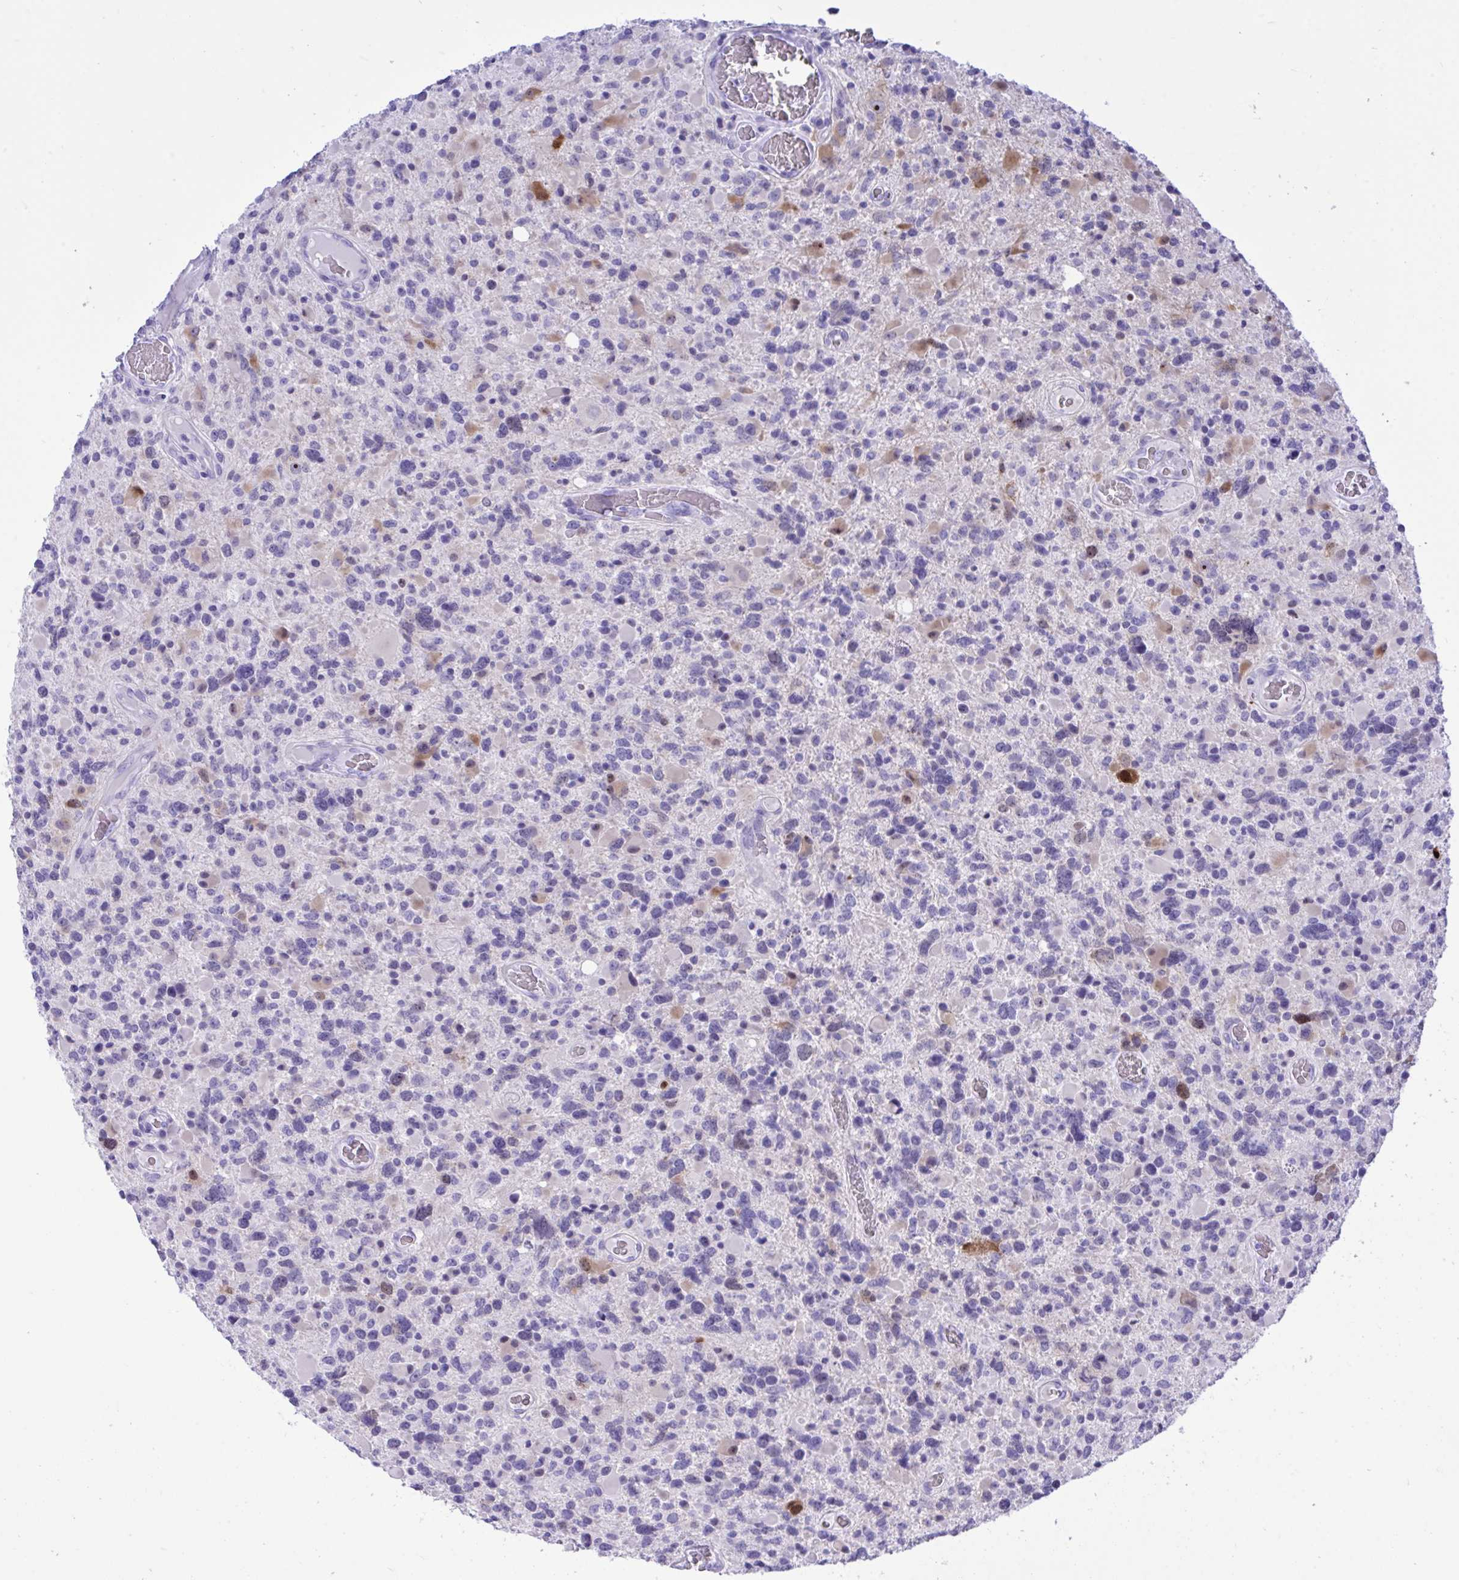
{"staining": {"intensity": "negative", "quantity": "none", "location": "none"}, "tissue": "glioma", "cell_type": "Tumor cells", "image_type": "cancer", "snomed": [{"axis": "morphology", "description": "Glioma, malignant, High grade"}, {"axis": "topography", "description": "Brain"}], "caption": "Immunohistochemical staining of malignant high-grade glioma displays no significant positivity in tumor cells.", "gene": "BEX5", "patient": {"sex": "female", "age": 40}}